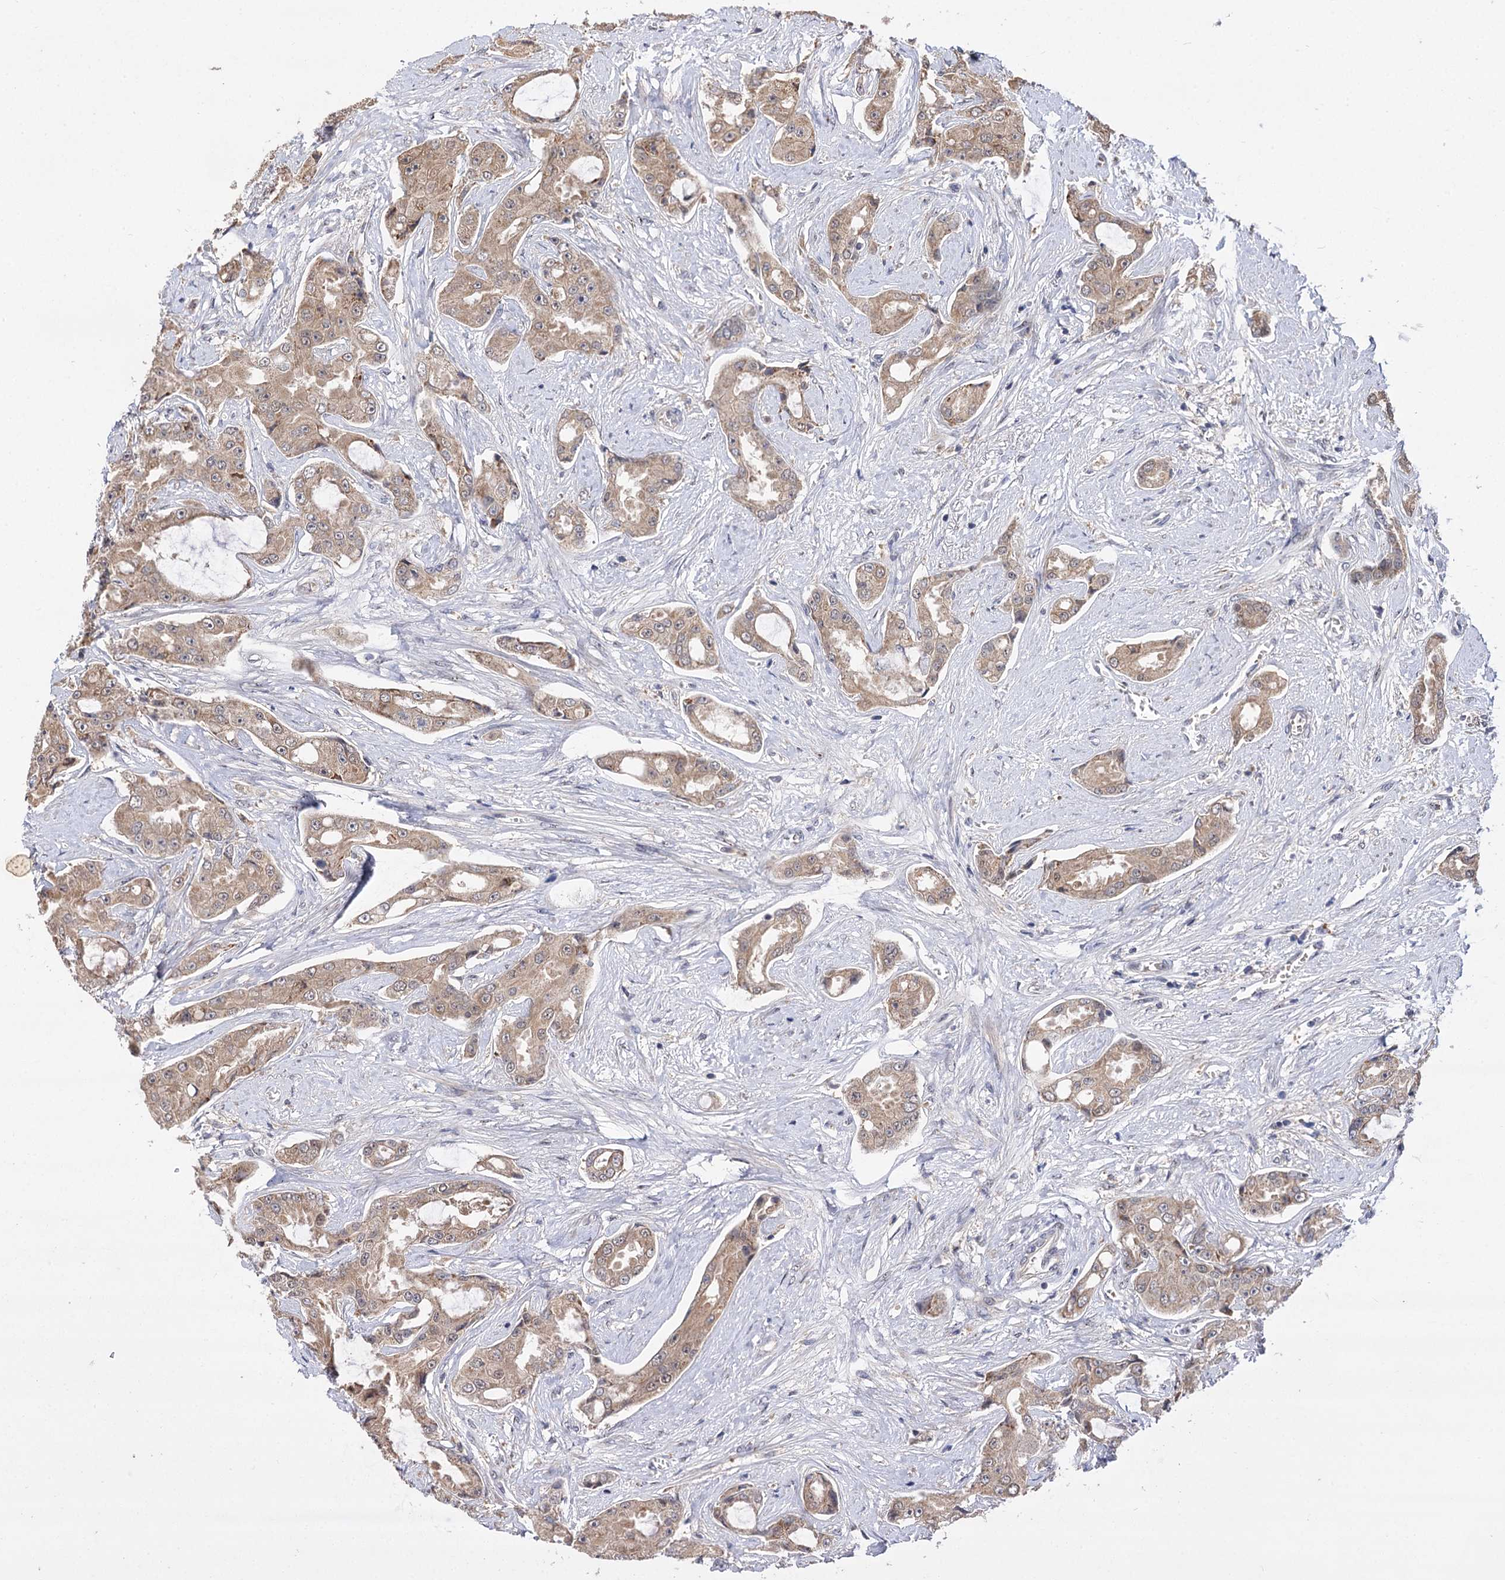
{"staining": {"intensity": "weak", "quantity": "25%-75%", "location": "cytoplasmic/membranous"}, "tissue": "prostate cancer", "cell_type": "Tumor cells", "image_type": "cancer", "snomed": [{"axis": "morphology", "description": "Adenocarcinoma, High grade"}, {"axis": "topography", "description": "Prostate"}], "caption": "Prostate cancer (high-grade adenocarcinoma) stained with DAB immunohistochemistry shows low levels of weak cytoplasmic/membranous staining in about 25%-75% of tumor cells. The protein of interest is shown in brown color, while the nuclei are stained blue.", "gene": "FBXW8", "patient": {"sex": "male", "age": 73}}